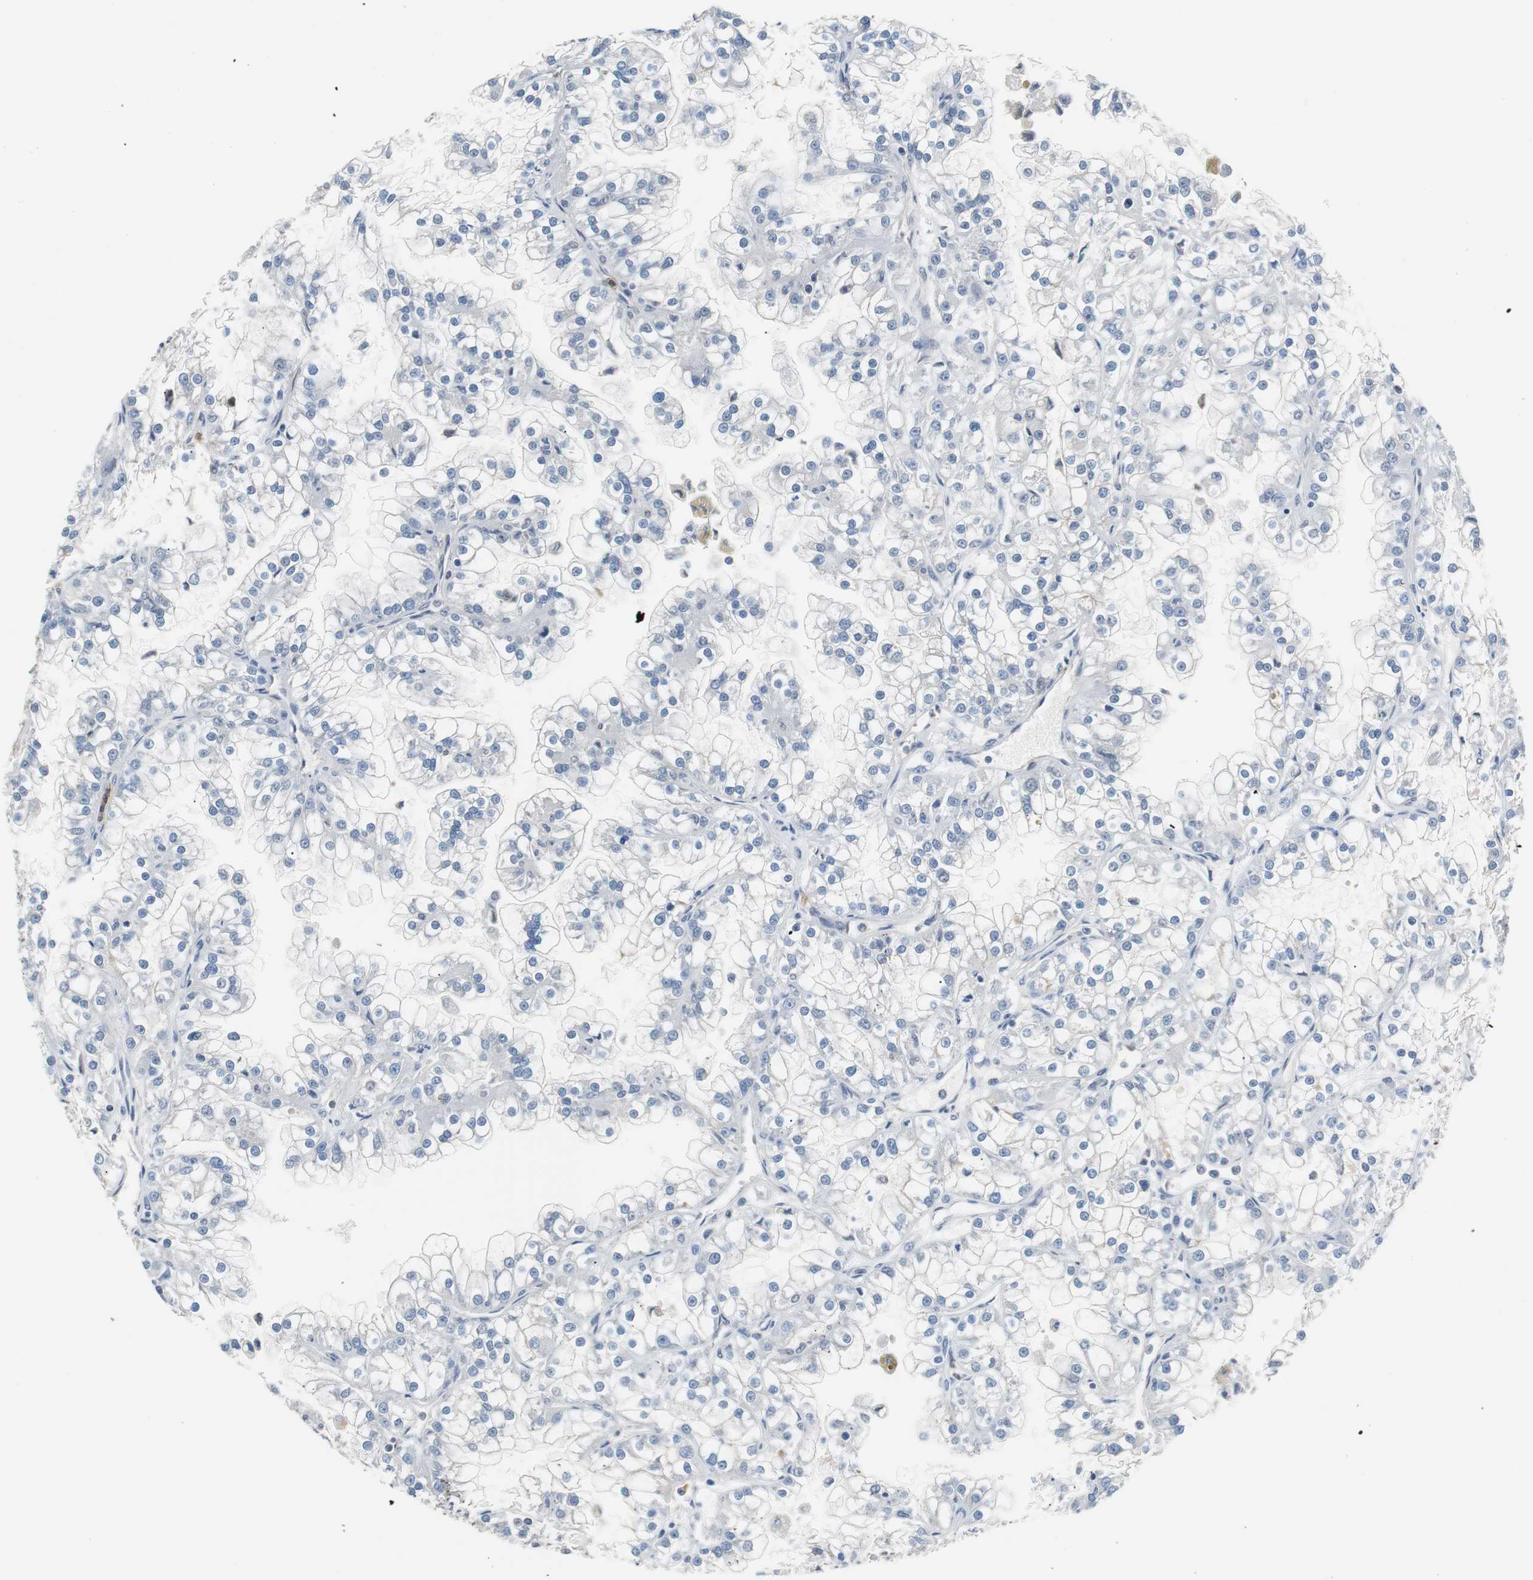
{"staining": {"intensity": "negative", "quantity": "none", "location": "none"}, "tissue": "renal cancer", "cell_type": "Tumor cells", "image_type": "cancer", "snomed": [{"axis": "morphology", "description": "Adenocarcinoma, NOS"}, {"axis": "topography", "description": "Kidney"}], "caption": "High magnification brightfield microscopy of renal cancer stained with DAB (3,3'-diaminobenzidine) (brown) and counterstained with hematoxylin (blue): tumor cells show no significant expression. Brightfield microscopy of IHC stained with DAB (brown) and hematoxylin (blue), captured at high magnification.", "gene": "SIRT1", "patient": {"sex": "female", "age": 52}}